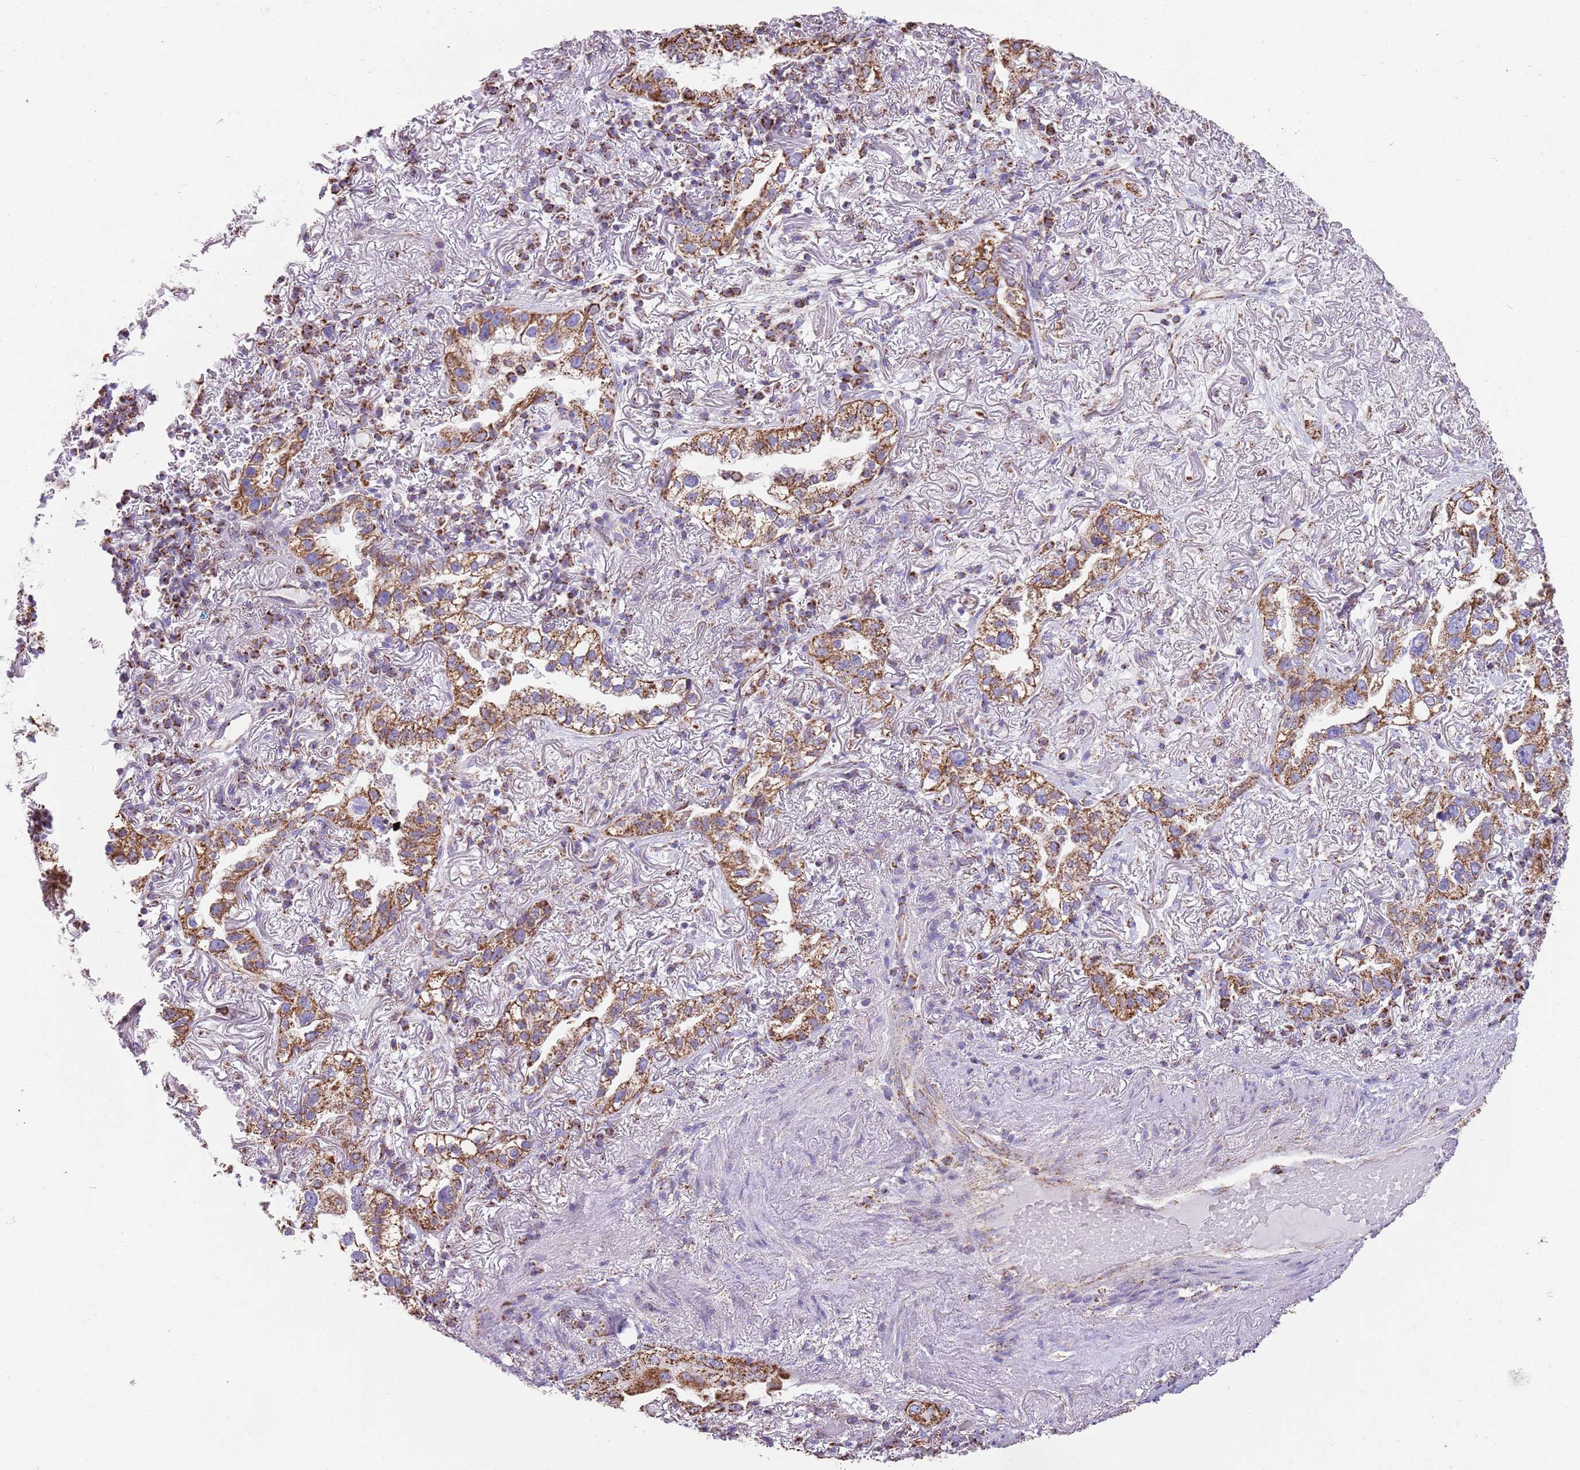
{"staining": {"intensity": "strong", "quantity": ">75%", "location": "cytoplasmic/membranous"}, "tissue": "lung cancer", "cell_type": "Tumor cells", "image_type": "cancer", "snomed": [{"axis": "morphology", "description": "Adenocarcinoma, NOS"}, {"axis": "topography", "description": "Lung"}], "caption": "A photomicrograph of lung adenocarcinoma stained for a protein shows strong cytoplasmic/membranous brown staining in tumor cells.", "gene": "TTLL1", "patient": {"sex": "female", "age": 69}}